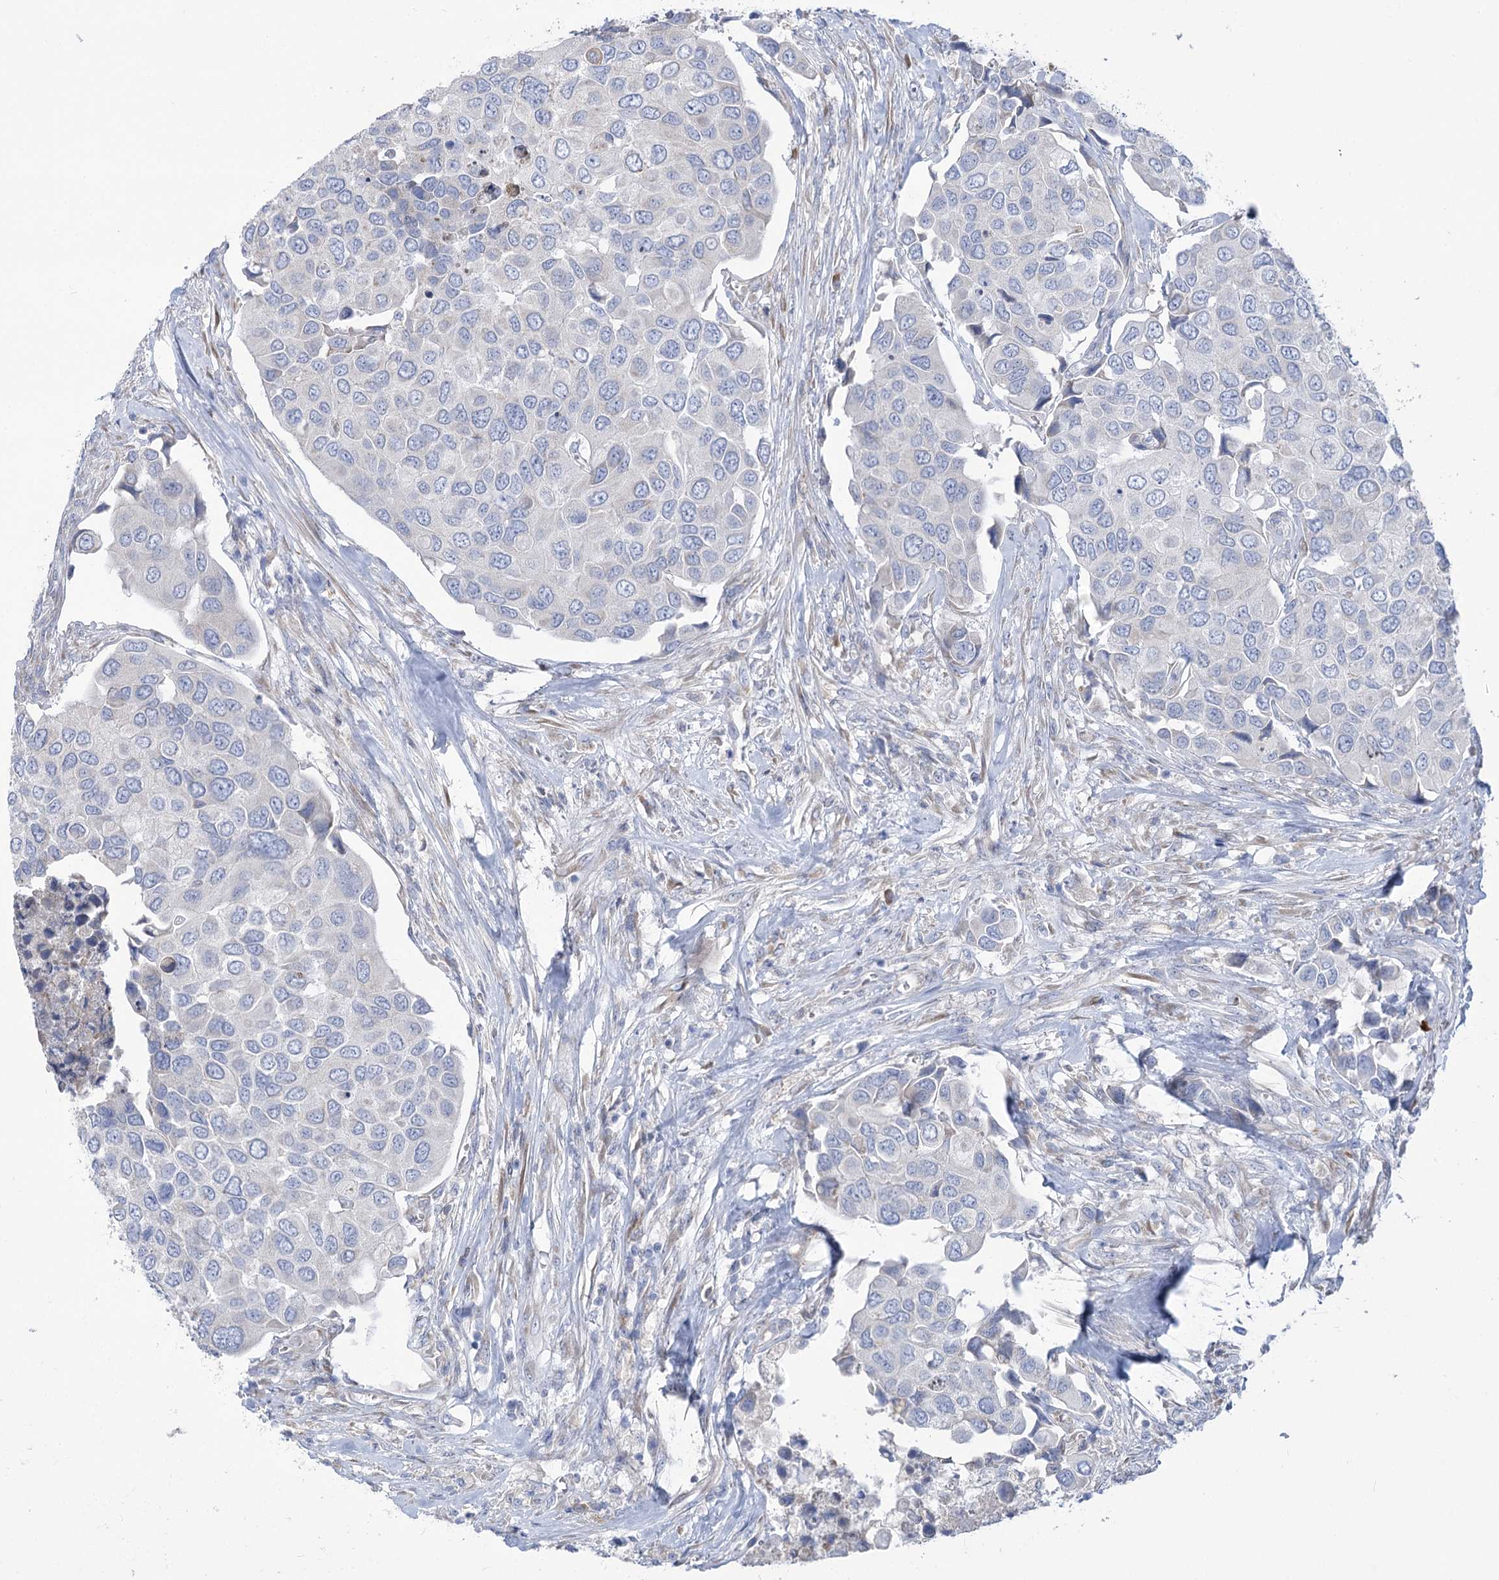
{"staining": {"intensity": "negative", "quantity": "none", "location": "none"}, "tissue": "urothelial cancer", "cell_type": "Tumor cells", "image_type": "cancer", "snomed": [{"axis": "morphology", "description": "Urothelial carcinoma, High grade"}, {"axis": "topography", "description": "Urinary bladder"}], "caption": "Micrograph shows no significant protein staining in tumor cells of high-grade urothelial carcinoma. (DAB immunohistochemistry with hematoxylin counter stain).", "gene": "STT3B", "patient": {"sex": "male", "age": 74}}